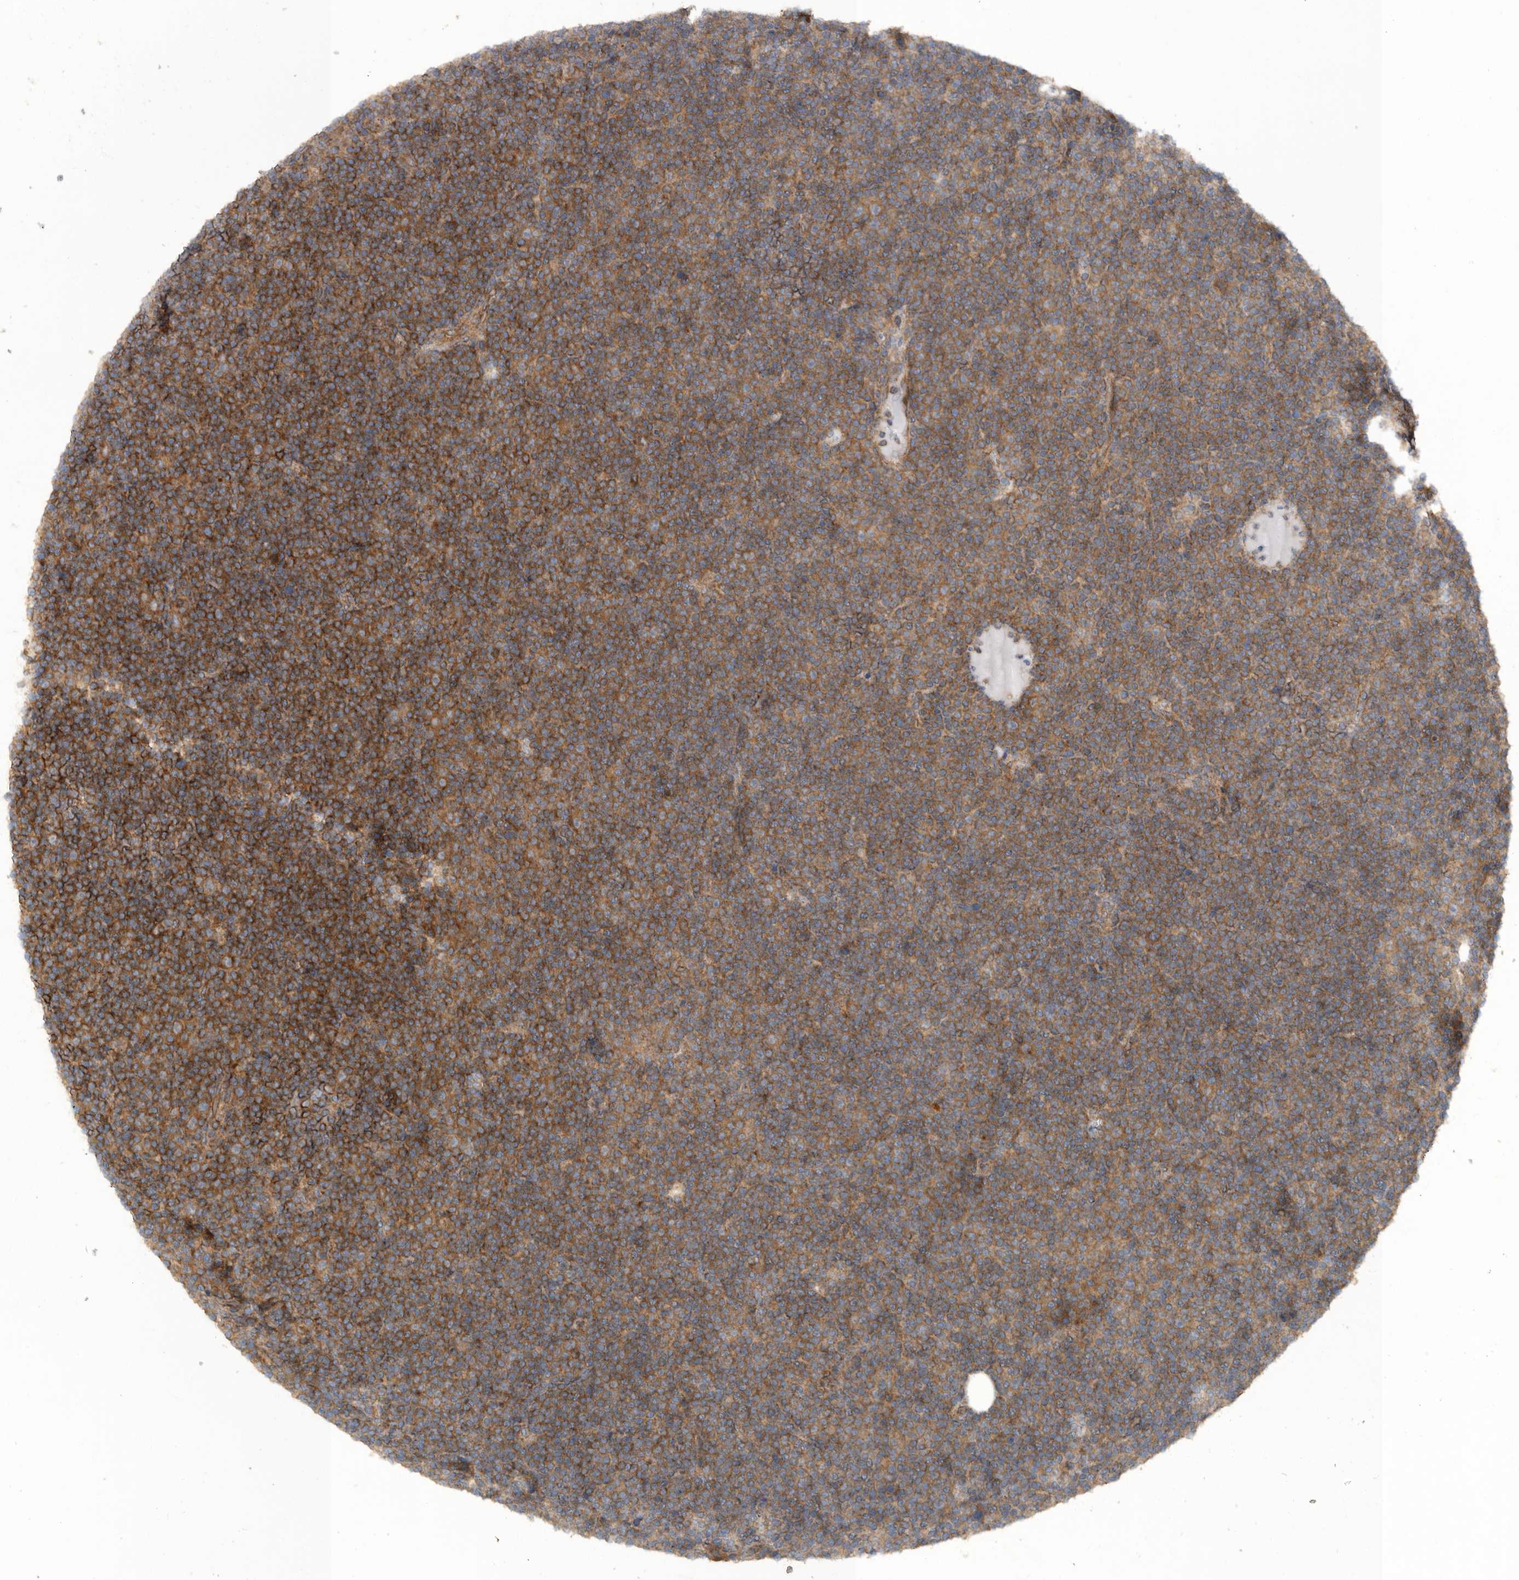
{"staining": {"intensity": "strong", "quantity": ">75%", "location": "cytoplasmic/membranous"}, "tissue": "lymphoma", "cell_type": "Tumor cells", "image_type": "cancer", "snomed": [{"axis": "morphology", "description": "Malignant lymphoma, non-Hodgkin's type, Low grade"}, {"axis": "topography", "description": "Lymph node"}], "caption": "The immunohistochemical stain highlights strong cytoplasmic/membranous staining in tumor cells of low-grade malignant lymphoma, non-Hodgkin's type tissue.", "gene": "PODXL2", "patient": {"sex": "female", "age": 67}}